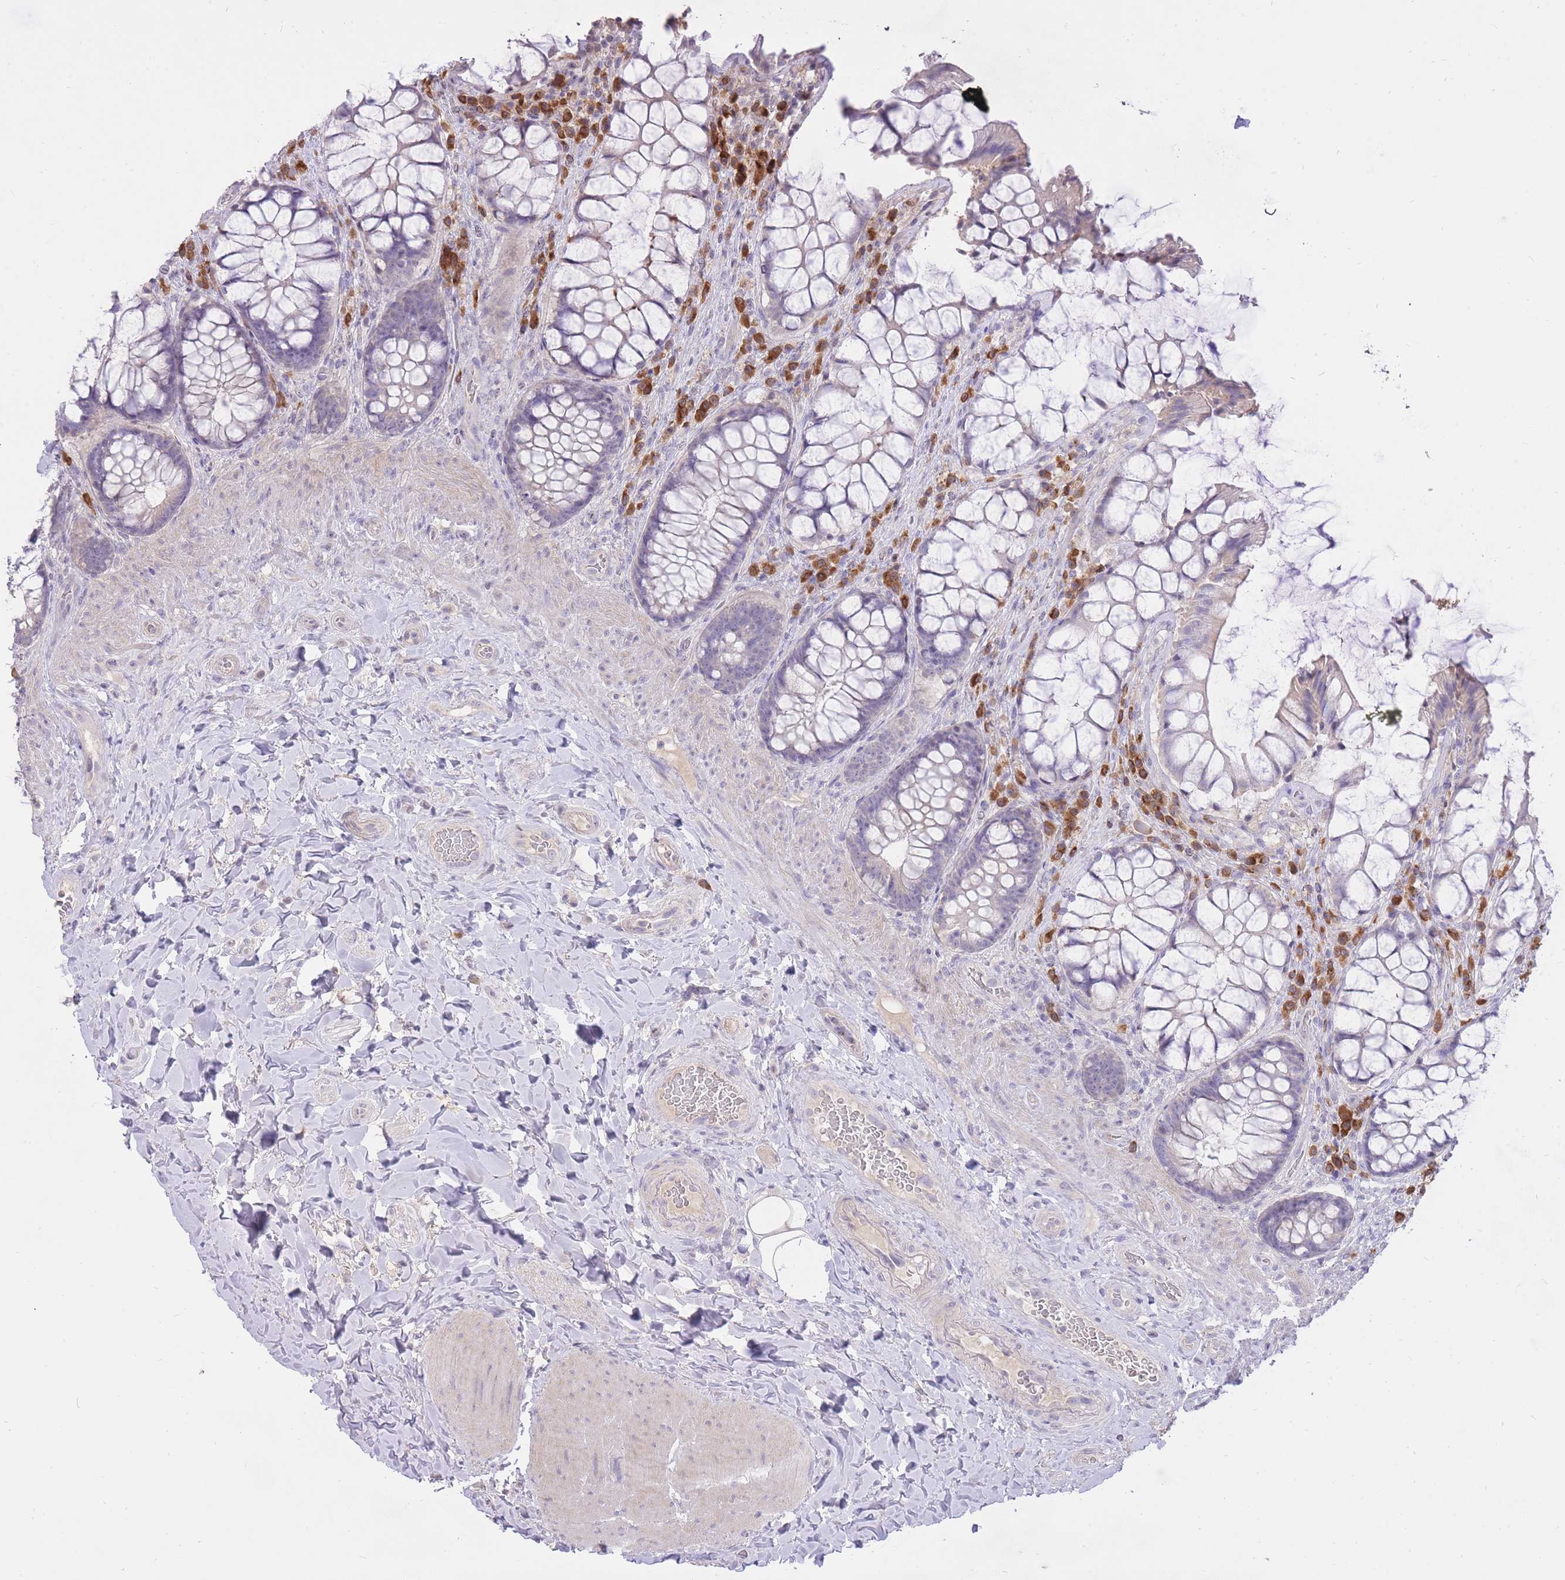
{"staining": {"intensity": "negative", "quantity": "none", "location": "none"}, "tissue": "rectum", "cell_type": "Glandular cells", "image_type": "normal", "snomed": [{"axis": "morphology", "description": "Normal tissue, NOS"}, {"axis": "topography", "description": "Rectum"}], "caption": "A histopathology image of rectum stained for a protein reveals no brown staining in glandular cells. Brightfield microscopy of immunohistochemistry (IHC) stained with DAB (3,3'-diaminobenzidine) (brown) and hematoxylin (blue), captured at high magnification.", "gene": "FRG2B", "patient": {"sex": "female", "age": 58}}